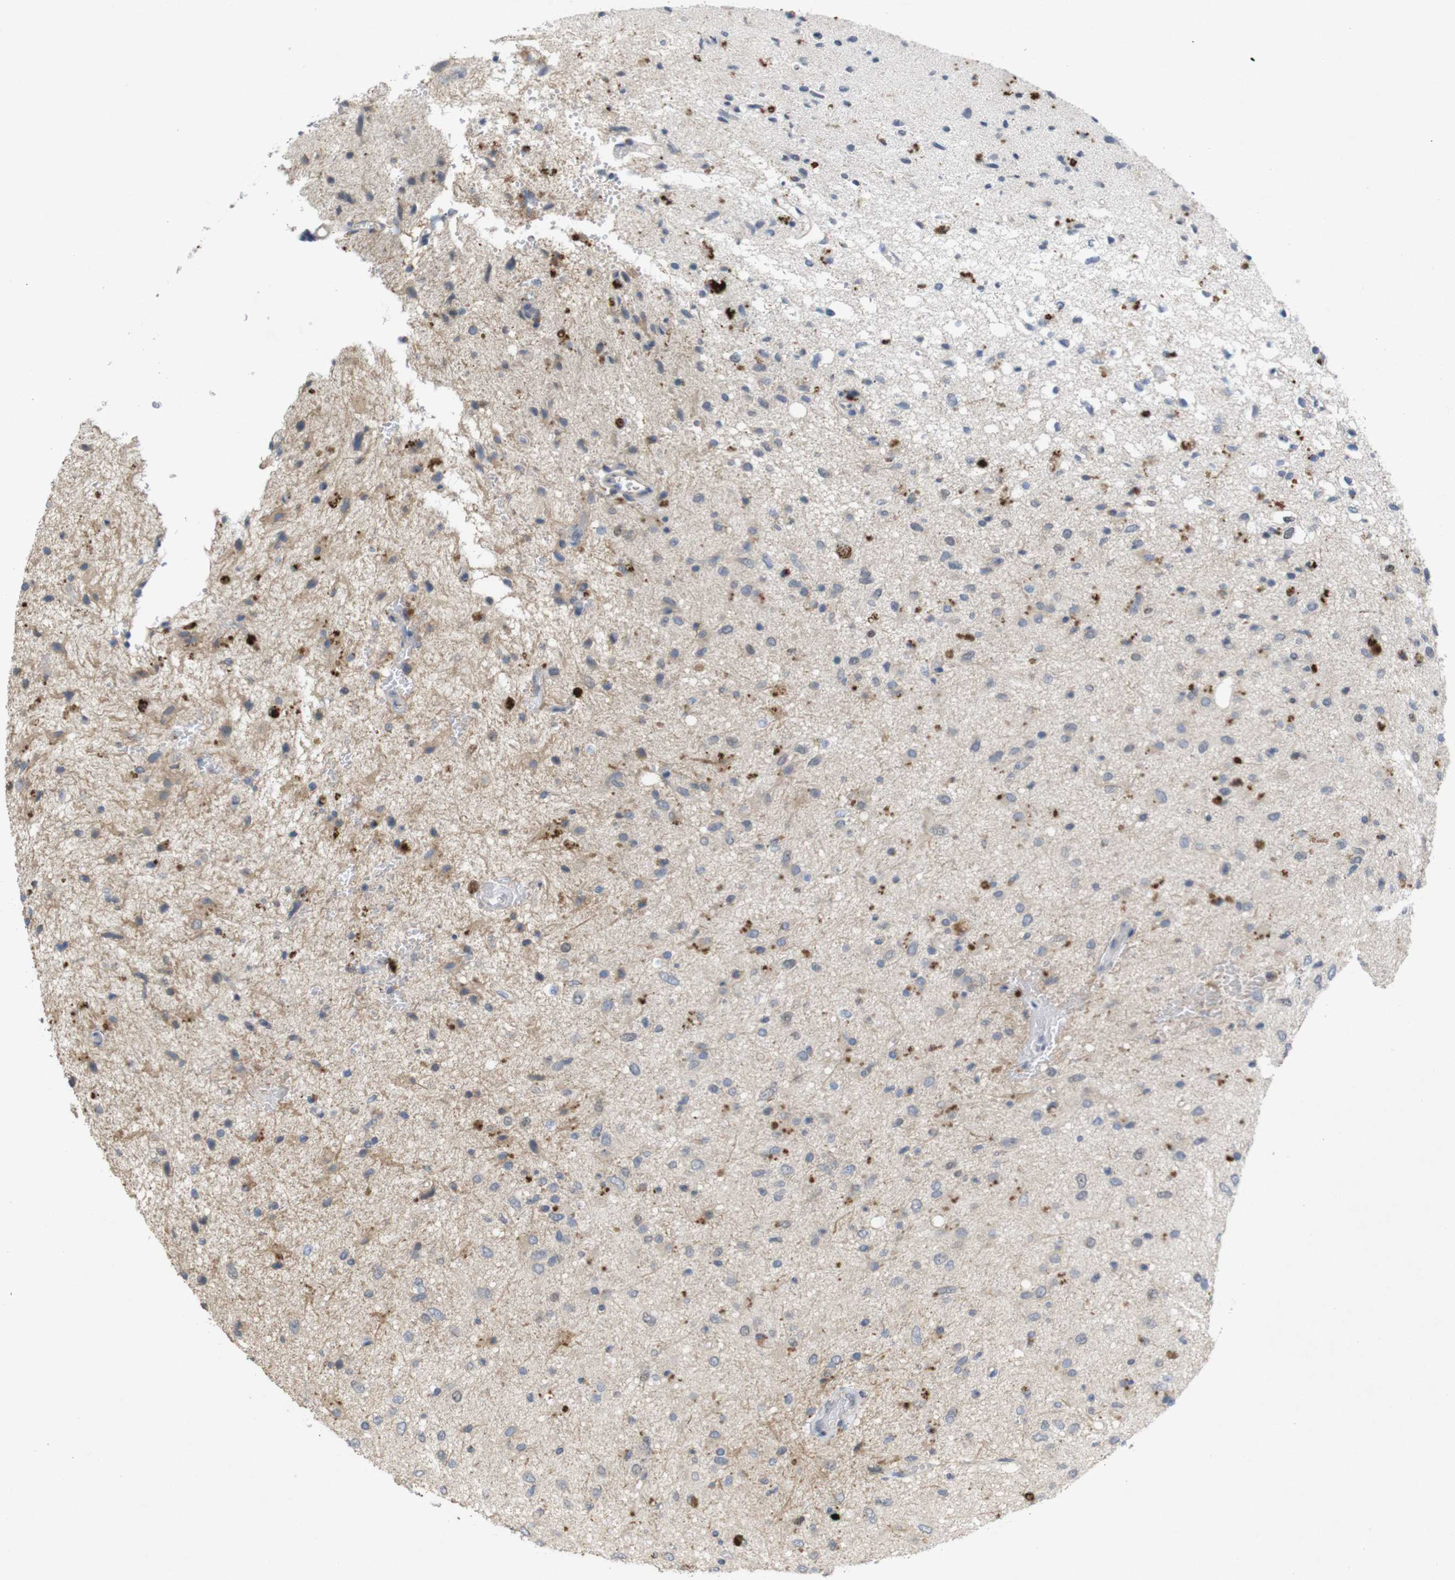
{"staining": {"intensity": "weak", "quantity": "<25%", "location": "cytoplasmic/membranous"}, "tissue": "glioma", "cell_type": "Tumor cells", "image_type": "cancer", "snomed": [{"axis": "morphology", "description": "Glioma, malignant, Low grade"}, {"axis": "topography", "description": "Brain"}], "caption": "Immunohistochemical staining of glioma displays no significant positivity in tumor cells. The staining is performed using DAB (3,3'-diaminobenzidine) brown chromogen with nuclei counter-stained in using hematoxylin.", "gene": "TSPAN14", "patient": {"sex": "male", "age": 77}}